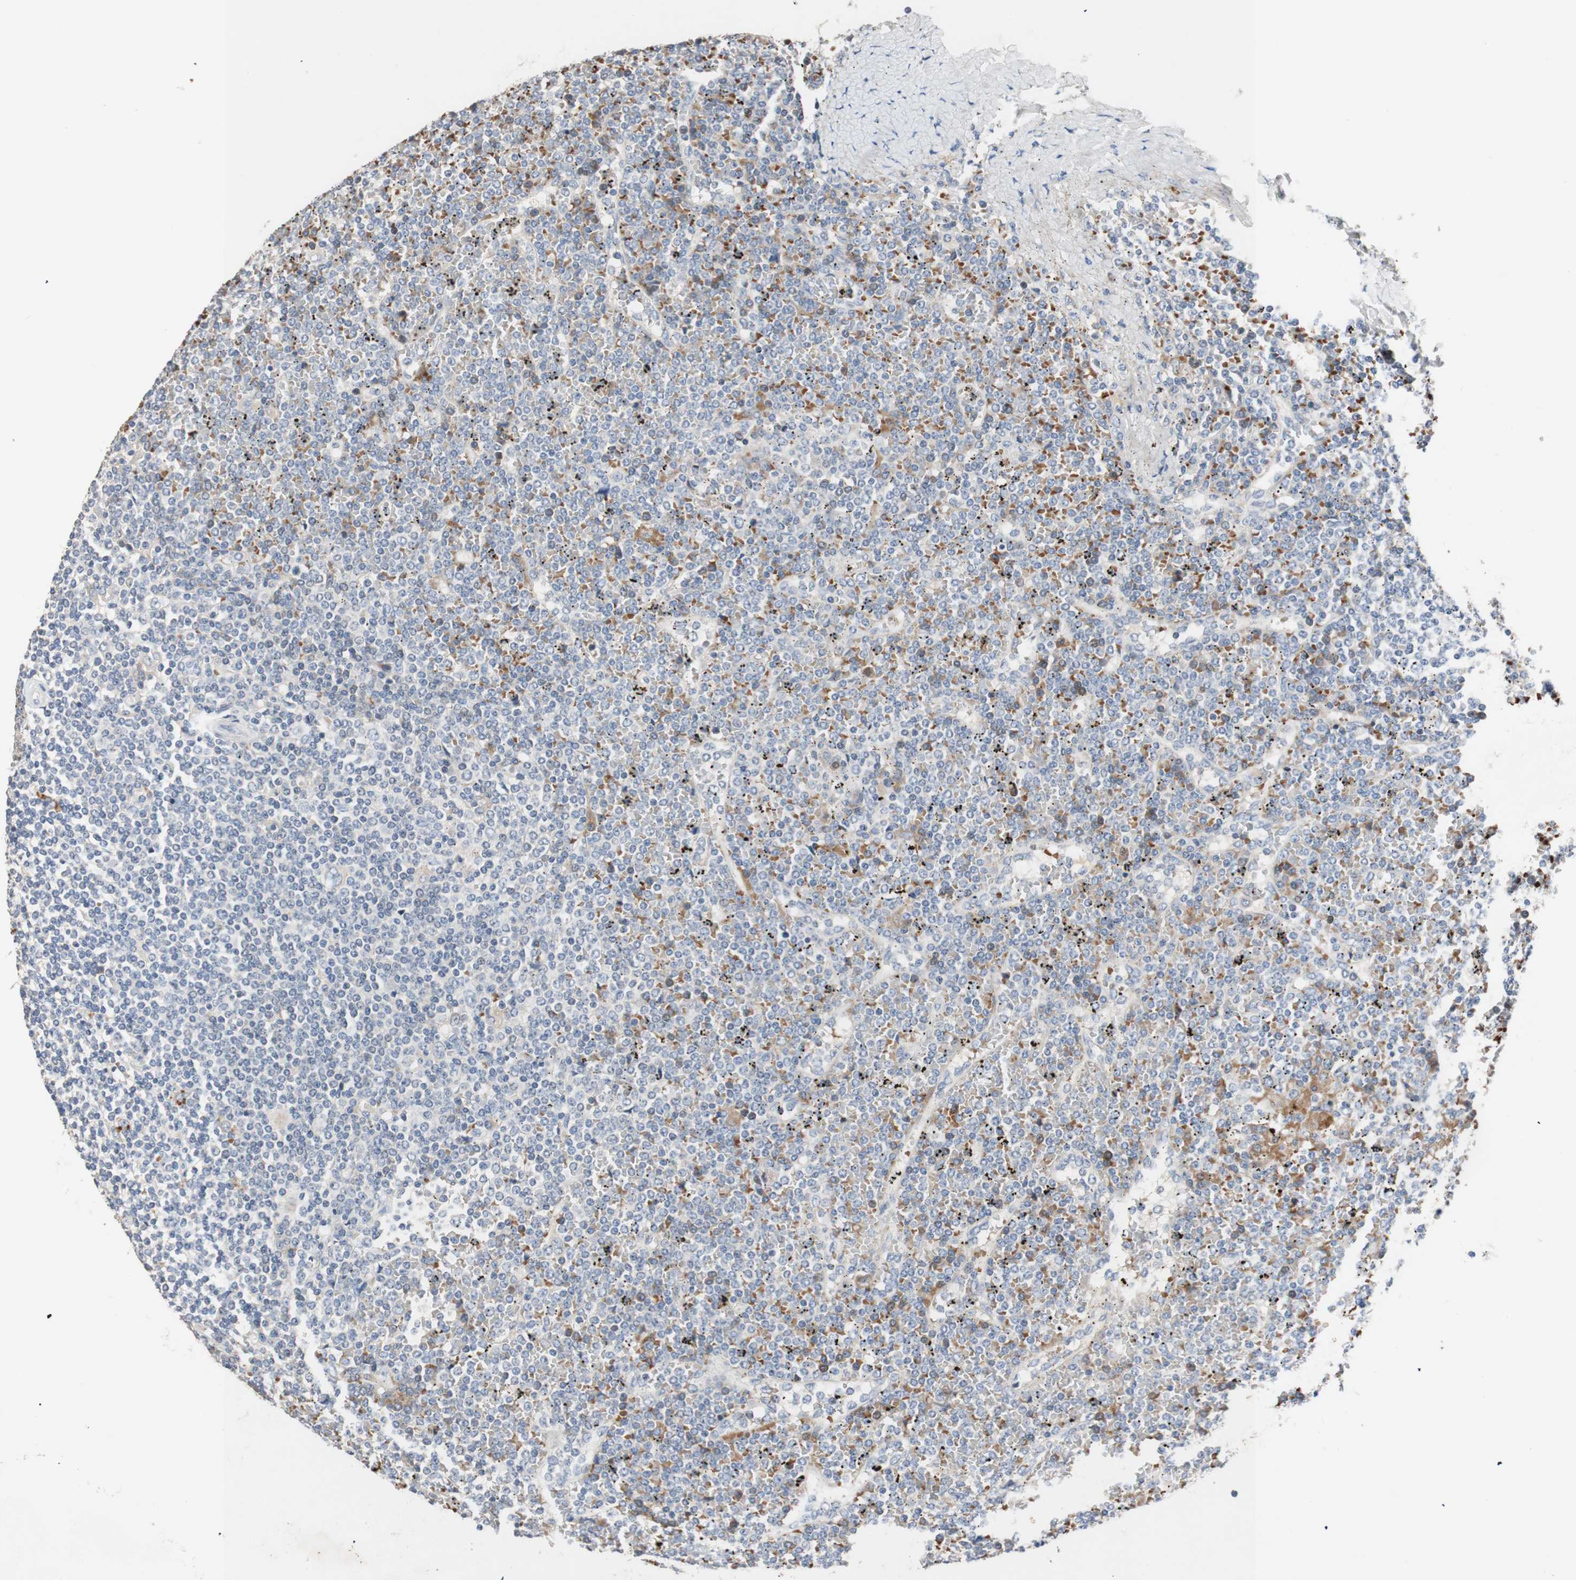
{"staining": {"intensity": "weak", "quantity": "<25%", "location": "cytoplasmic/membranous"}, "tissue": "lymphoma", "cell_type": "Tumor cells", "image_type": "cancer", "snomed": [{"axis": "morphology", "description": "Malignant lymphoma, non-Hodgkin's type, Low grade"}, {"axis": "topography", "description": "Spleen"}], "caption": "Immunohistochemistry (IHC) photomicrograph of lymphoma stained for a protein (brown), which reveals no expression in tumor cells.", "gene": "CDON", "patient": {"sex": "female", "age": 19}}